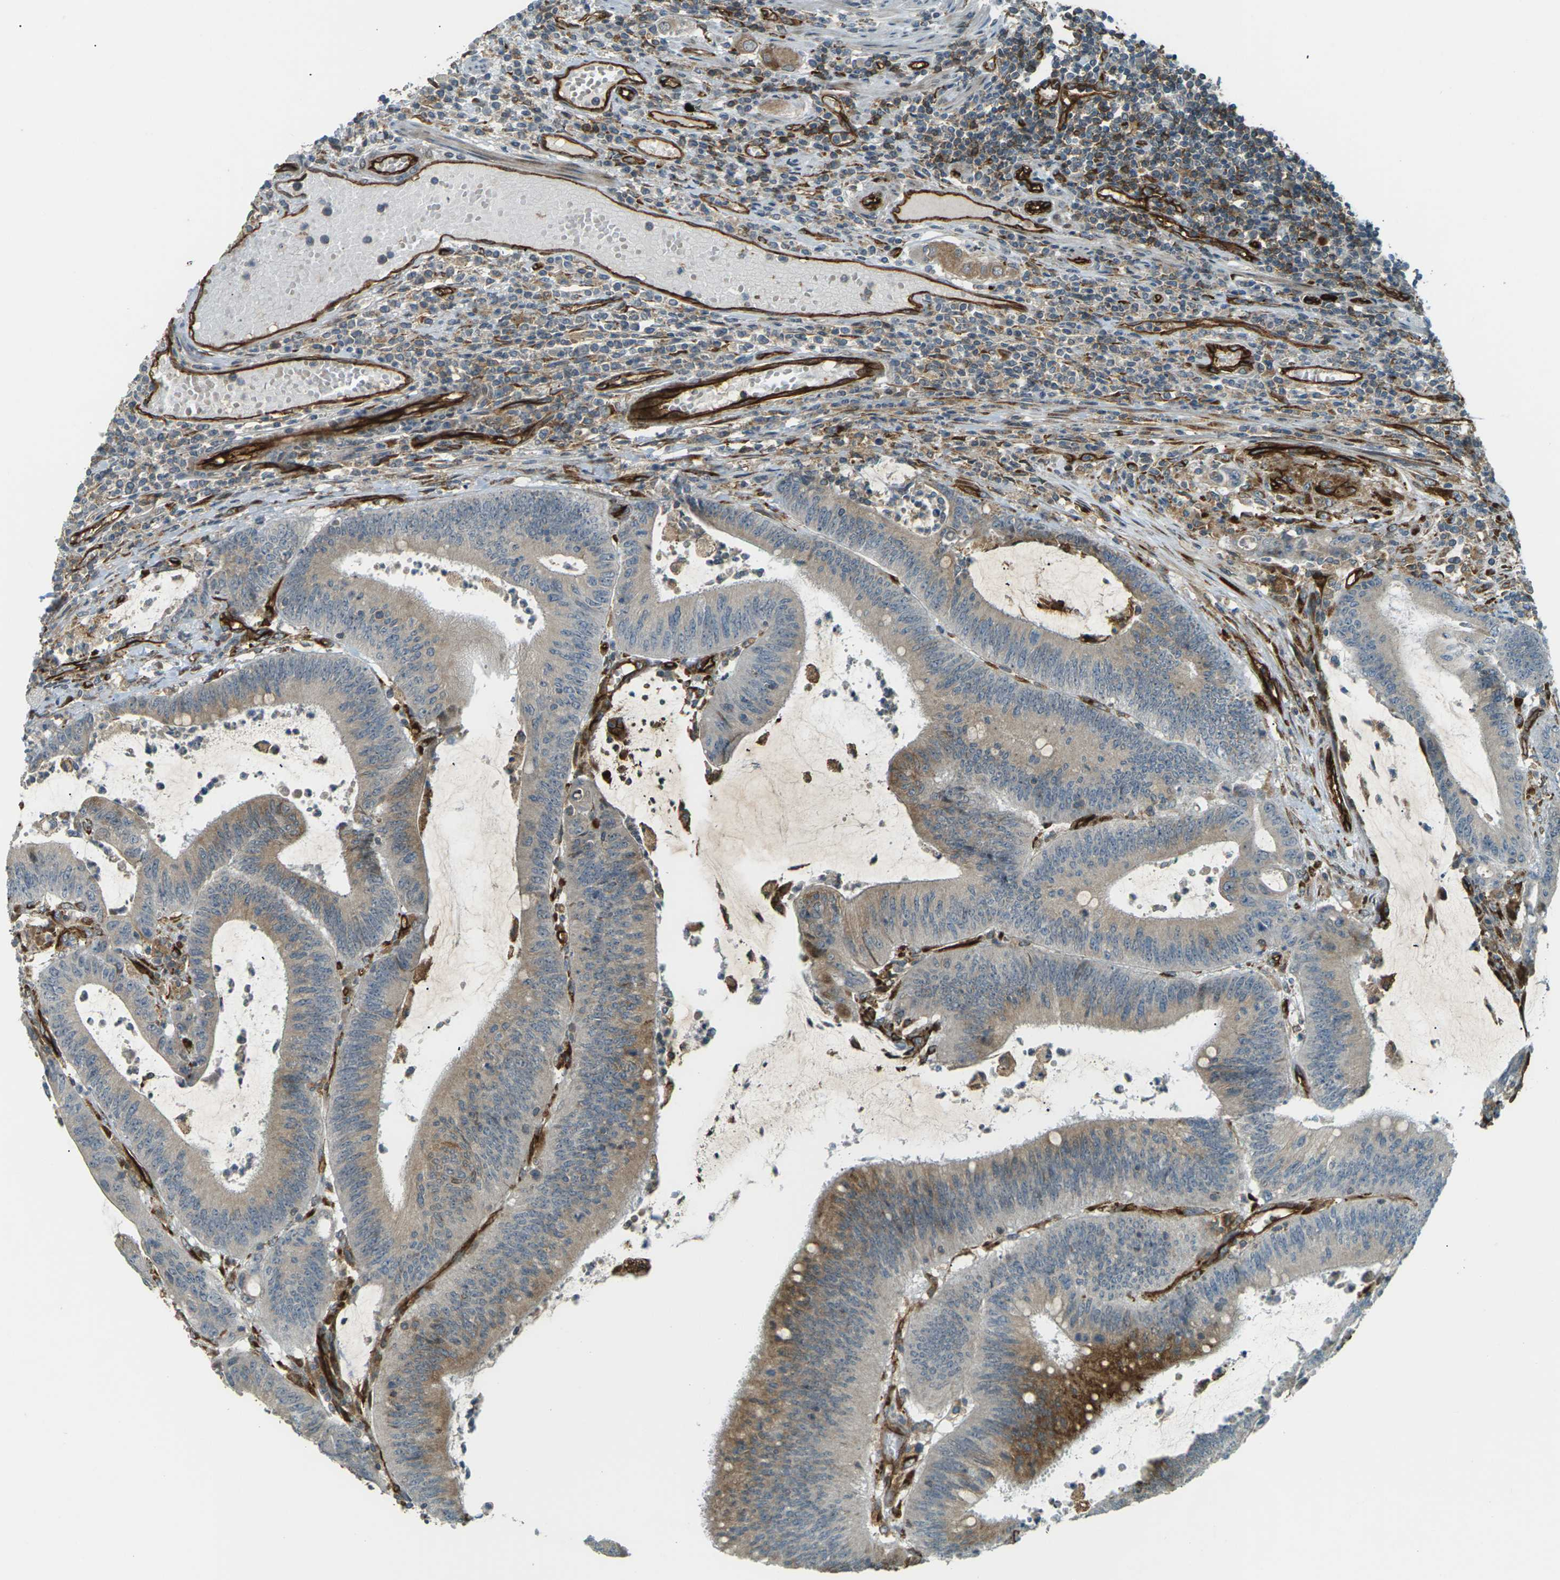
{"staining": {"intensity": "moderate", "quantity": "<25%", "location": "cytoplasmic/membranous"}, "tissue": "colorectal cancer", "cell_type": "Tumor cells", "image_type": "cancer", "snomed": [{"axis": "morphology", "description": "Adenocarcinoma, NOS"}, {"axis": "topography", "description": "Rectum"}], "caption": "Colorectal adenocarcinoma was stained to show a protein in brown. There is low levels of moderate cytoplasmic/membranous expression in approximately <25% of tumor cells.", "gene": "S1PR1", "patient": {"sex": "female", "age": 66}}